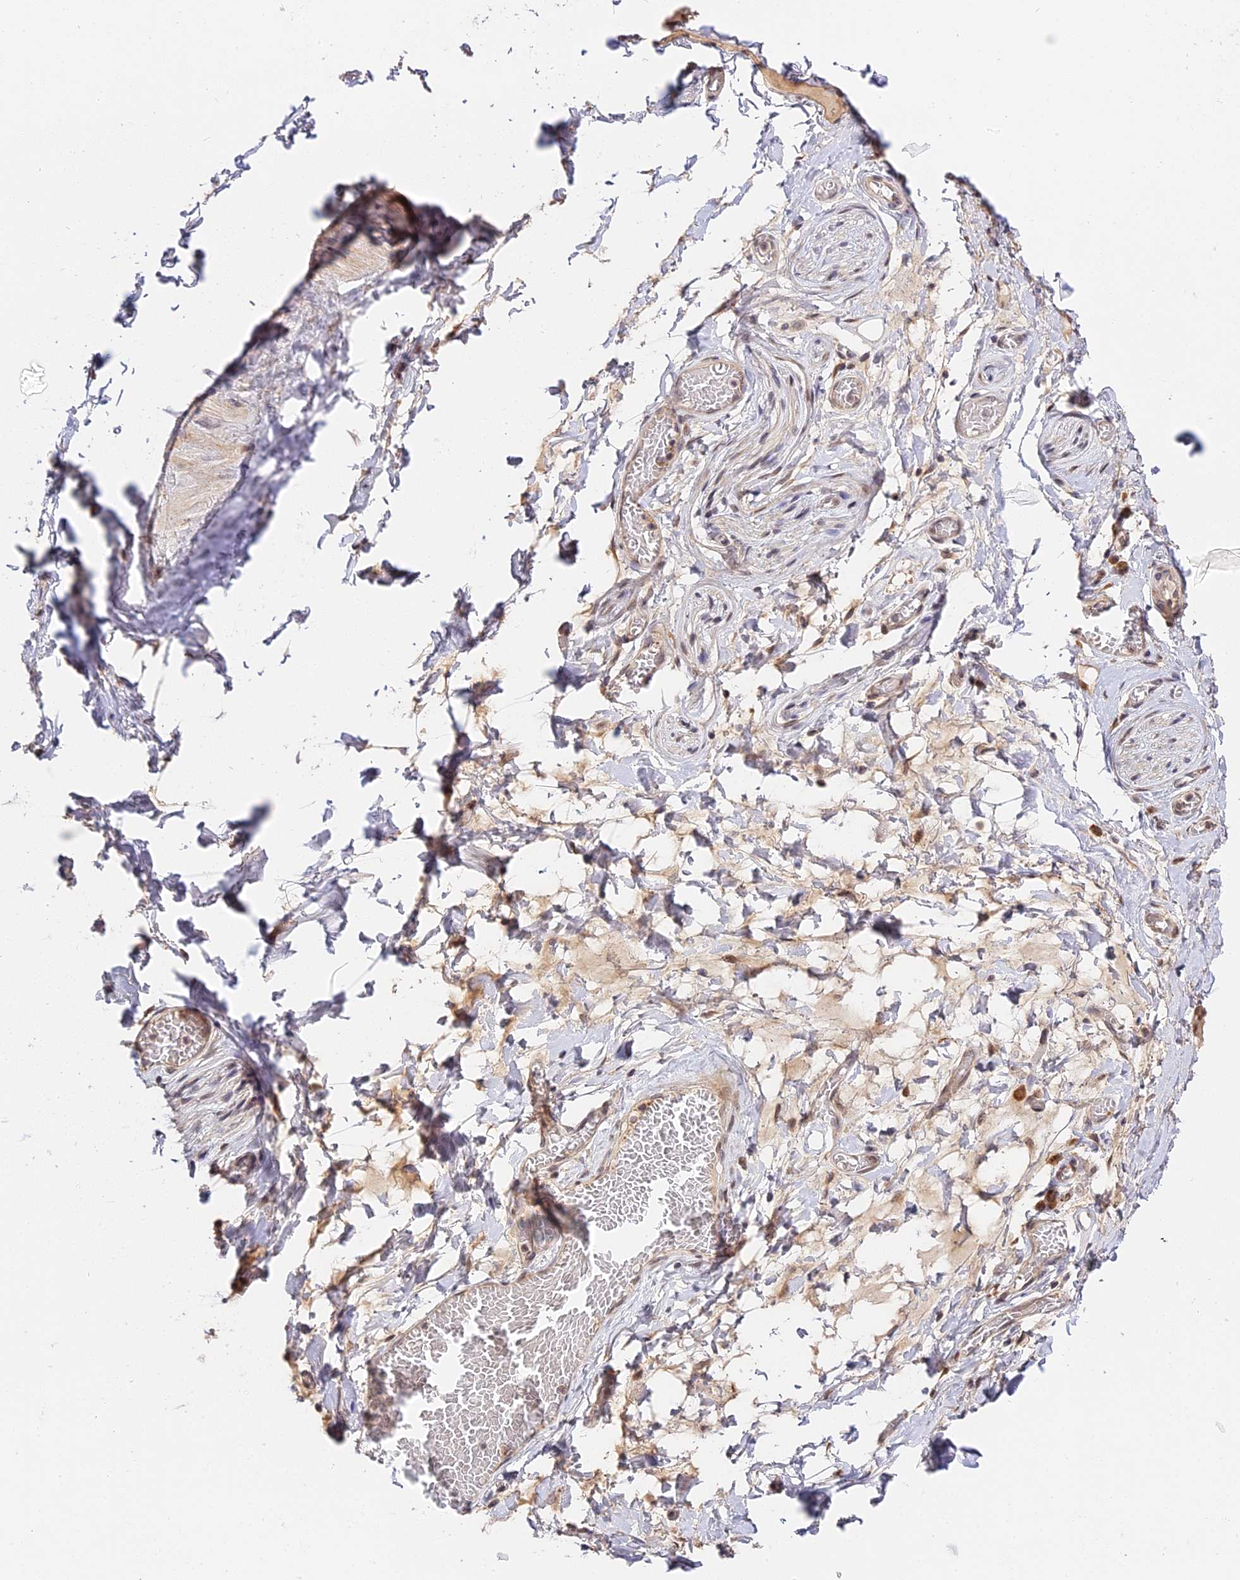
{"staining": {"intensity": "negative", "quantity": "none", "location": "none"}, "tissue": "adipose tissue", "cell_type": "Adipocytes", "image_type": "normal", "snomed": [{"axis": "morphology", "description": "Normal tissue, NOS"}, {"axis": "topography", "description": "Salivary gland"}, {"axis": "topography", "description": "Peripheral nerve tissue"}], "caption": "IHC histopathology image of unremarkable adipose tissue: human adipose tissue stained with DAB (3,3'-diaminobenzidine) shows no significant protein positivity in adipocytes.", "gene": "IMPACT", "patient": {"sex": "male", "age": 62}}